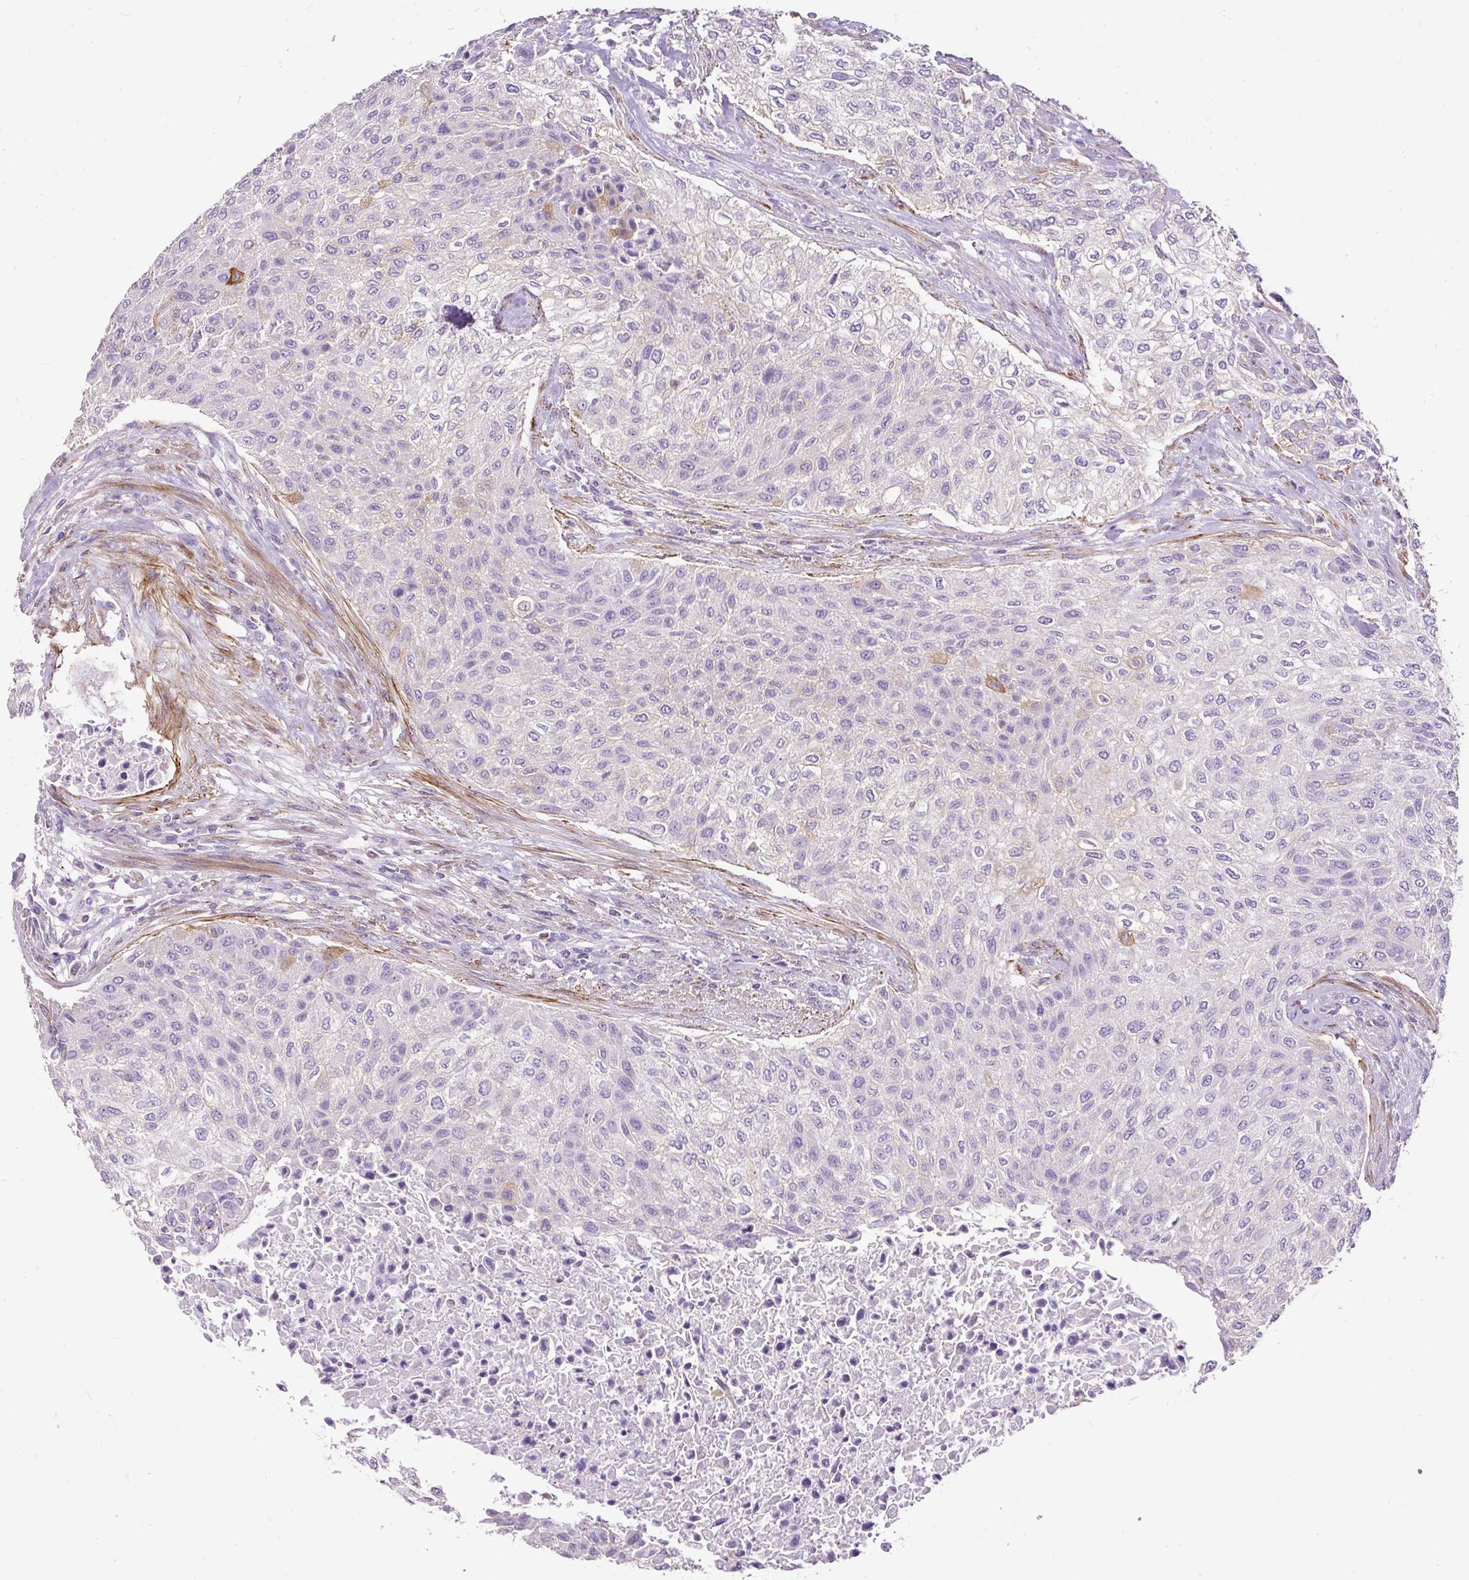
{"staining": {"intensity": "negative", "quantity": "none", "location": "none"}, "tissue": "urothelial cancer", "cell_type": "Tumor cells", "image_type": "cancer", "snomed": [{"axis": "morphology", "description": "Normal tissue, NOS"}, {"axis": "morphology", "description": "Urothelial carcinoma, NOS"}, {"axis": "topography", "description": "Urinary bladder"}, {"axis": "topography", "description": "Peripheral nerve tissue"}], "caption": "Immunohistochemistry of transitional cell carcinoma exhibits no positivity in tumor cells.", "gene": "GBX1", "patient": {"sex": "male", "age": 35}}